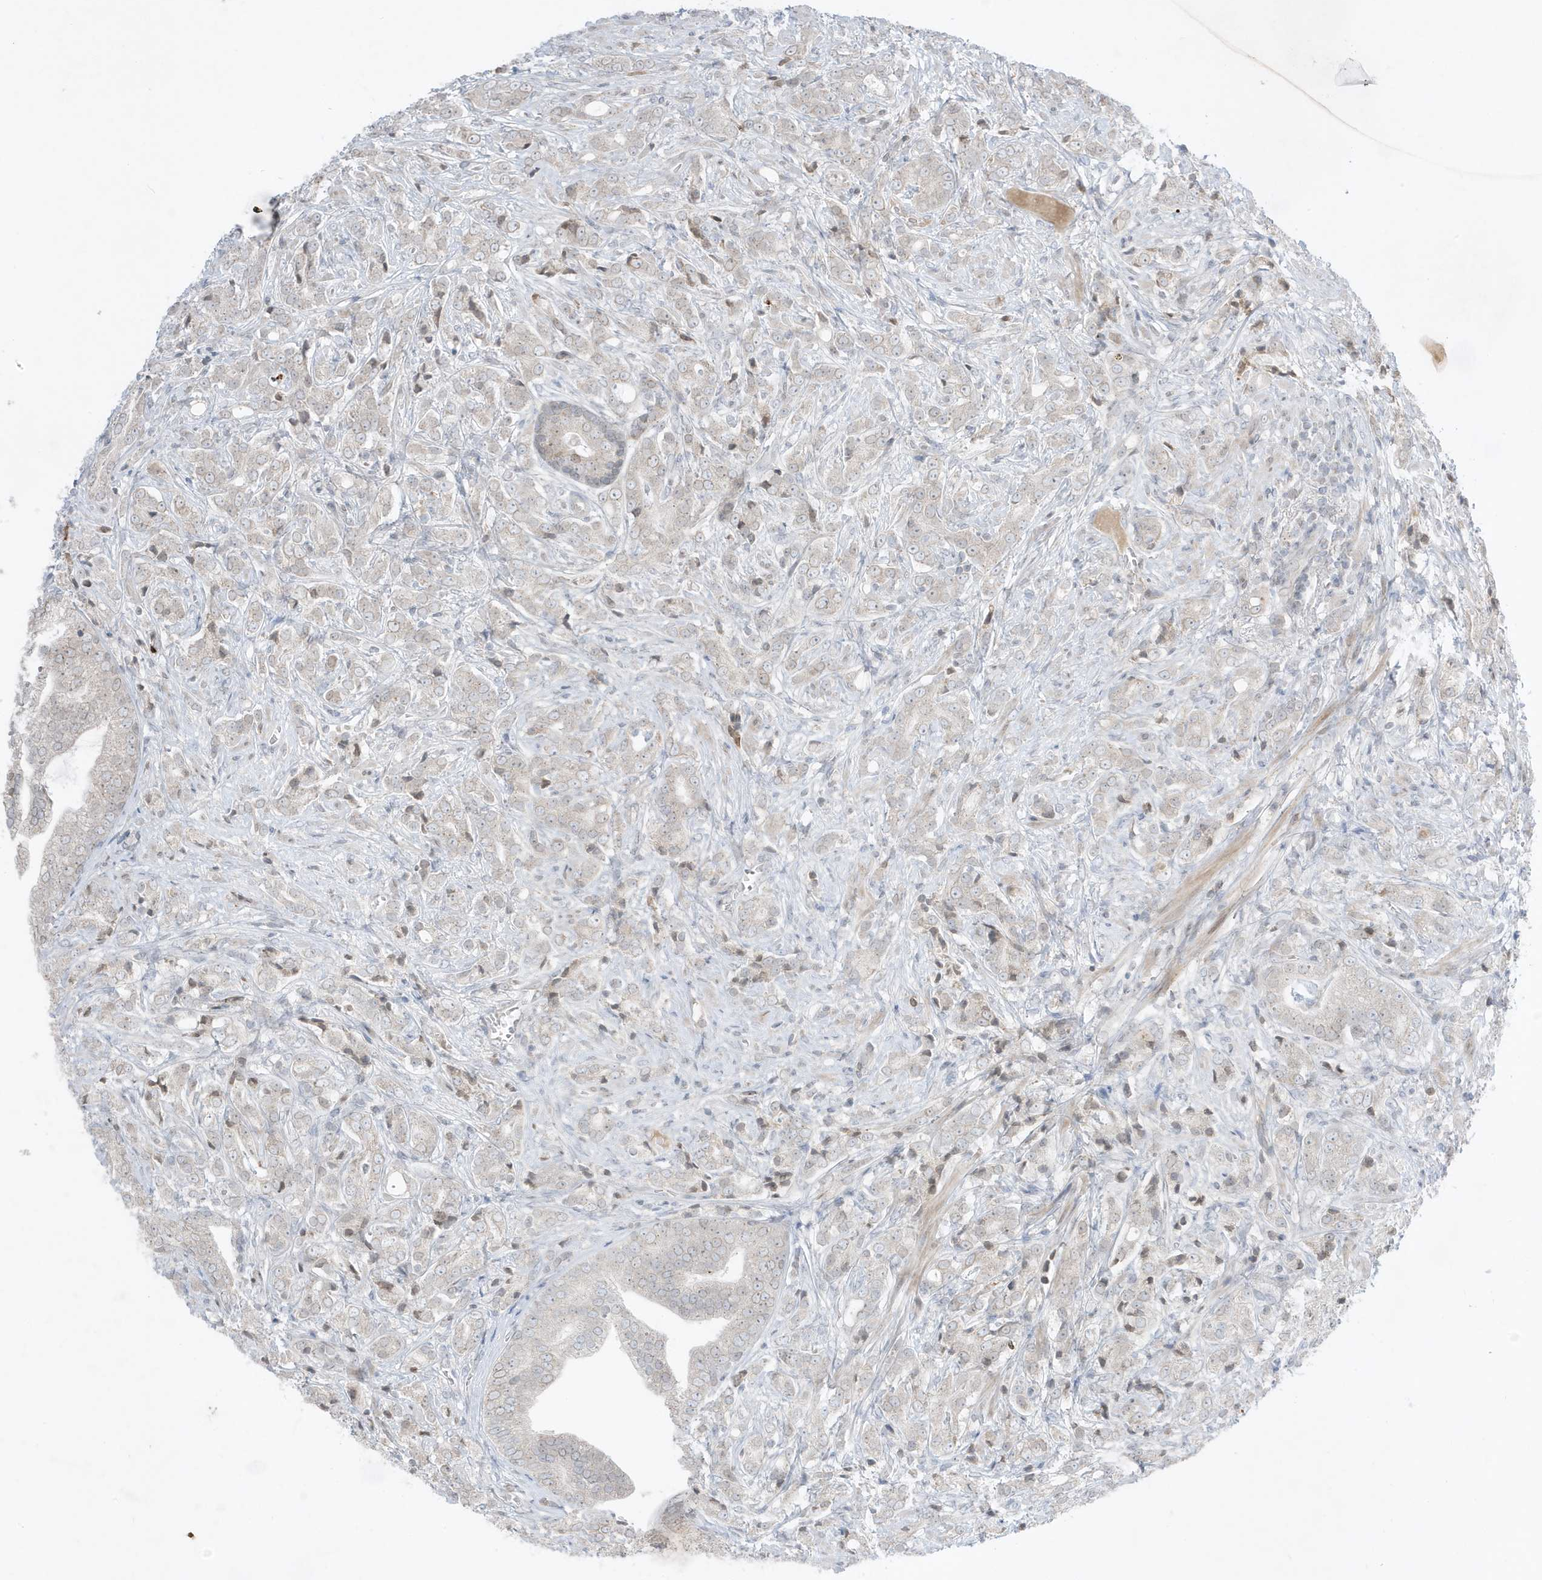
{"staining": {"intensity": "negative", "quantity": "none", "location": "none"}, "tissue": "prostate cancer", "cell_type": "Tumor cells", "image_type": "cancer", "snomed": [{"axis": "morphology", "description": "Adenocarcinoma, High grade"}, {"axis": "topography", "description": "Prostate"}], "caption": "This is an immunohistochemistry (IHC) micrograph of human adenocarcinoma (high-grade) (prostate). There is no expression in tumor cells.", "gene": "FNDC1", "patient": {"sex": "male", "age": 57}}